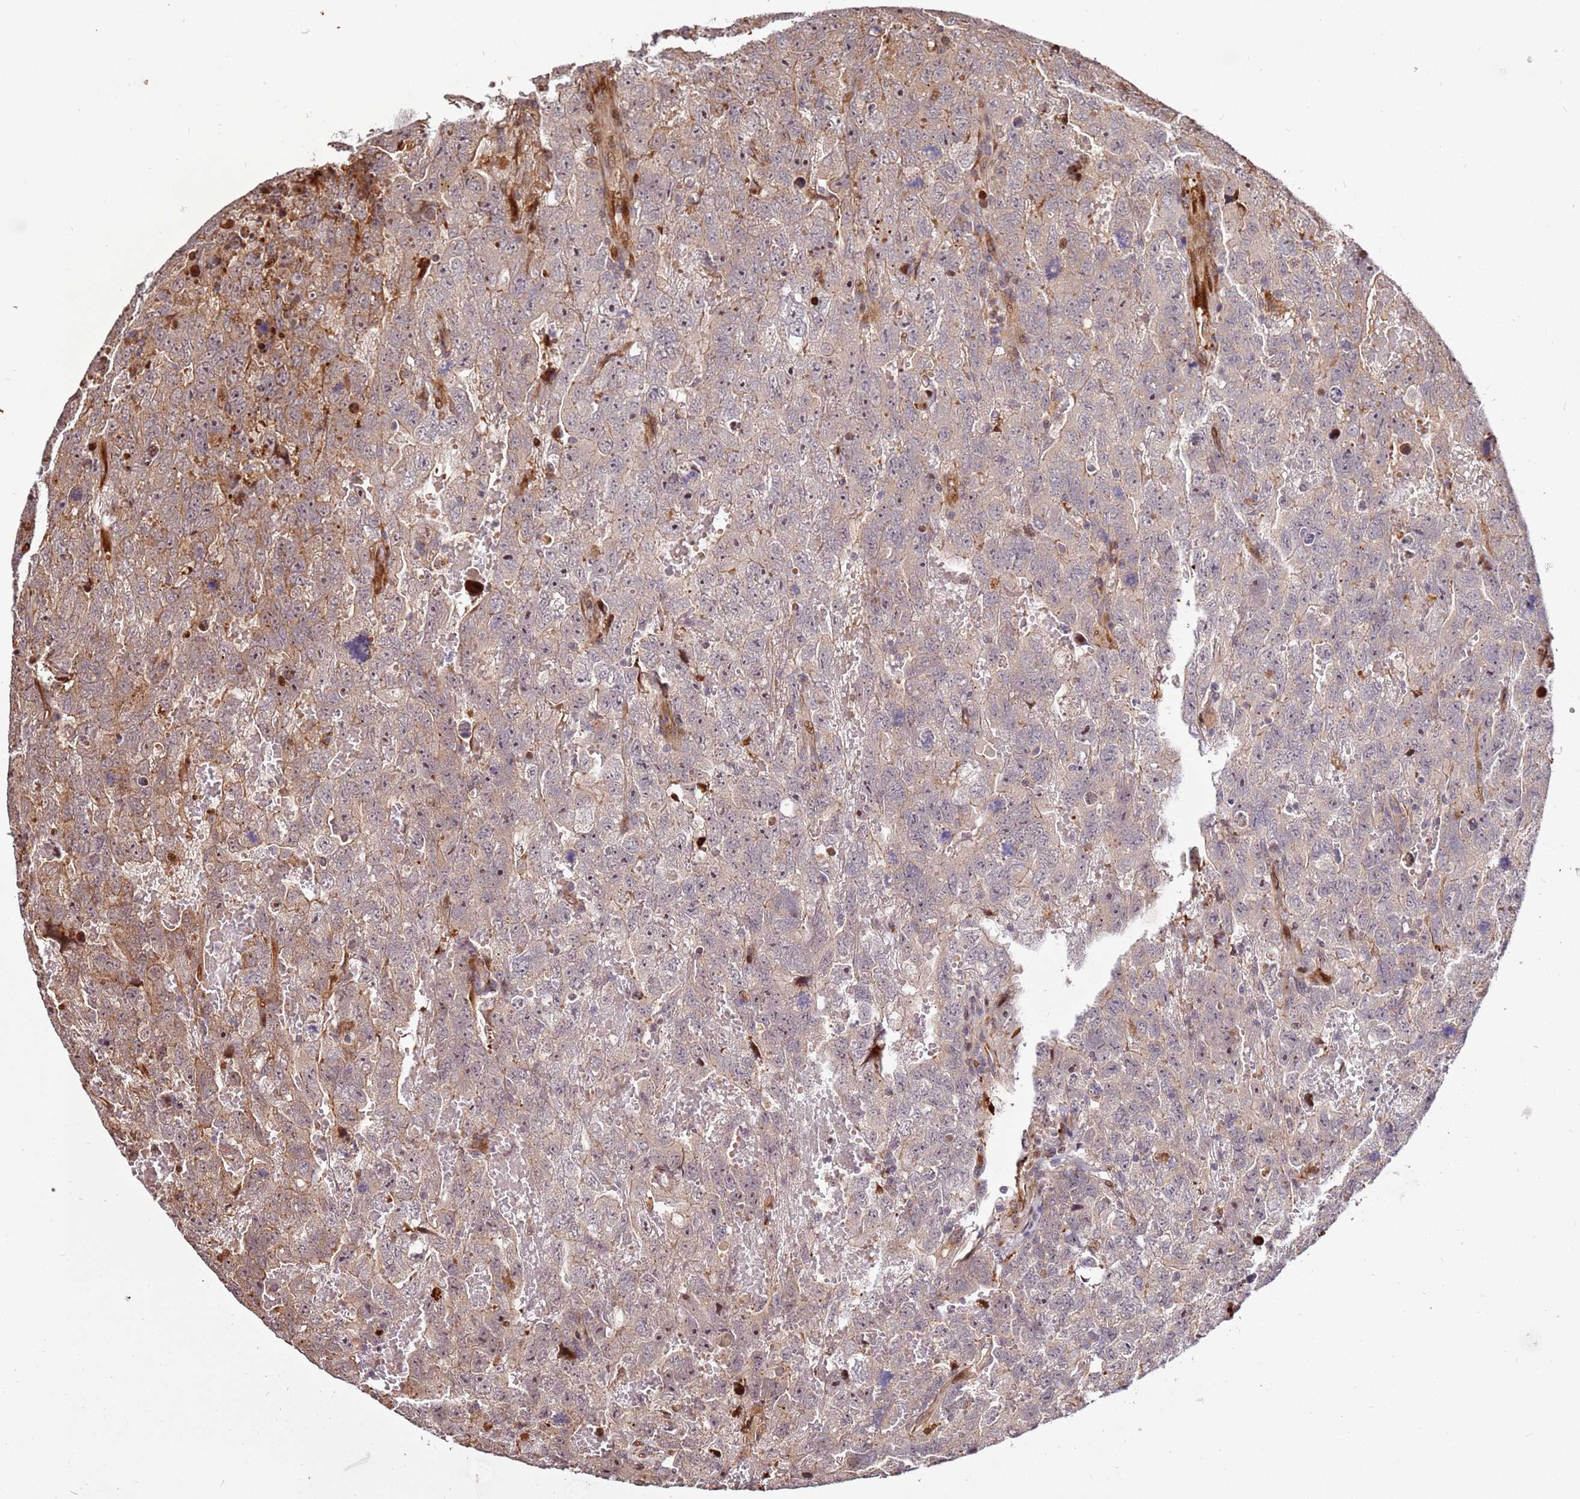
{"staining": {"intensity": "moderate", "quantity": "<25%", "location": "cytoplasmic/membranous"}, "tissue": "testis cancer", "cell_type": "Tumor cells", "image_type": "cancer", "snomed": [{"axis": "morphology", "description": "Carcinoma, Embryonal, NOS"}, {"axis": "topography", "description": "Testis"}], "caption": "Immunohistochemistry of human testis embryonal carcinoma reveals low levels of moderate cytoplasmic/membranous positivity in approximately <25% of tumor cells.", "gene": "RHBDL1", "patient": {"sex": "male", "age": 45}}